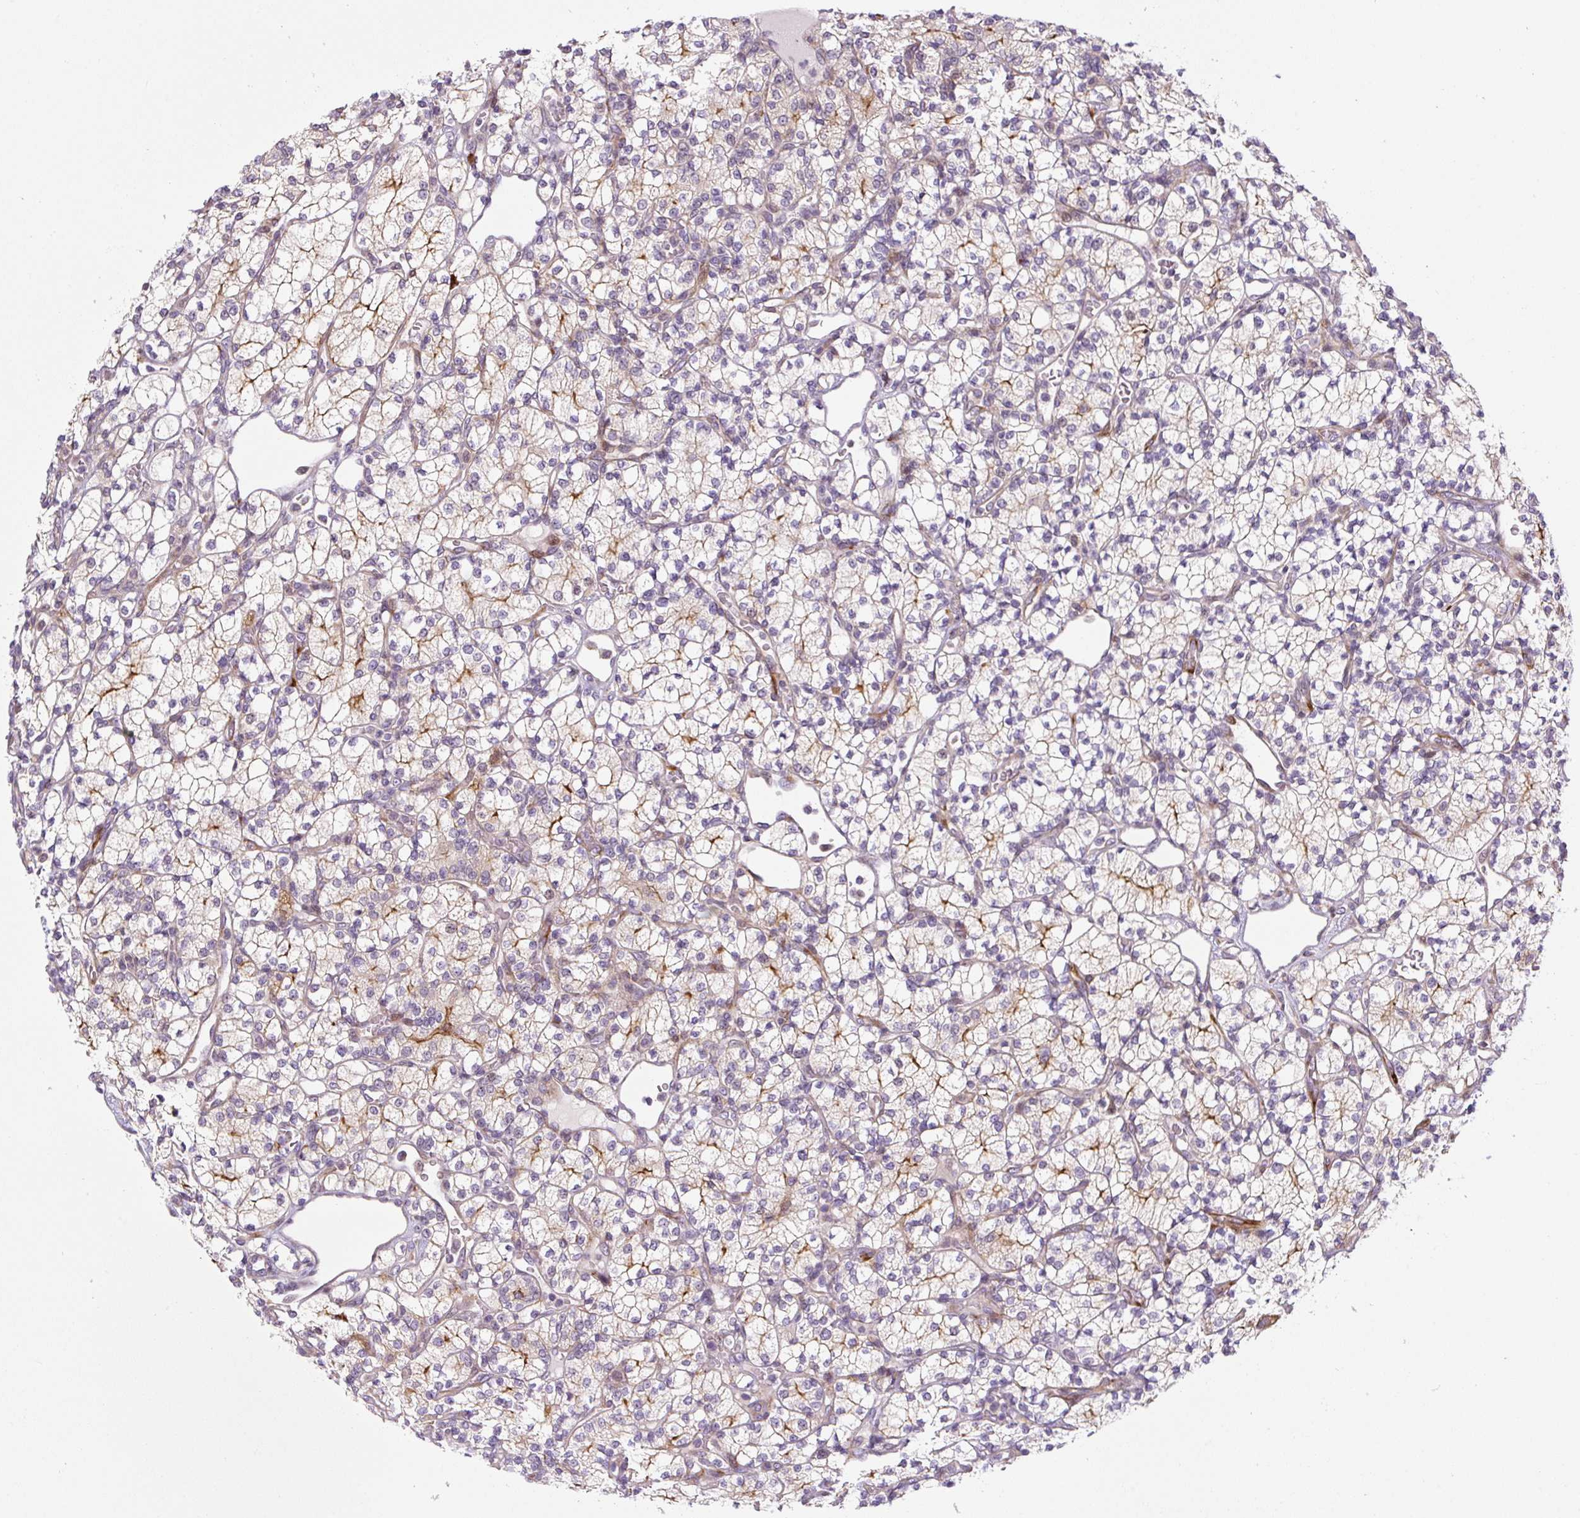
{"staining": {"intensity": "moderate", "quantity": "25%-75%", "location": "cytoplasmic/membranous"}, "tissue": "renal cancer", "cell_type": "Tumor cells", "image_type": "cancer", "snomed": [{"axis": "morphology", "description": "Adenocarcinoma, NOS"}, {"axis": "topography", "description": "Kidney"}], "caption": "Renal adenocarcinoma stained with a brown dye displays moderate cytoplasmic/membranous positive staining in approximately 25%-75% of tumor cells.", "gene": "DISP3", "patient": {"sex": "male", "age": 77}}